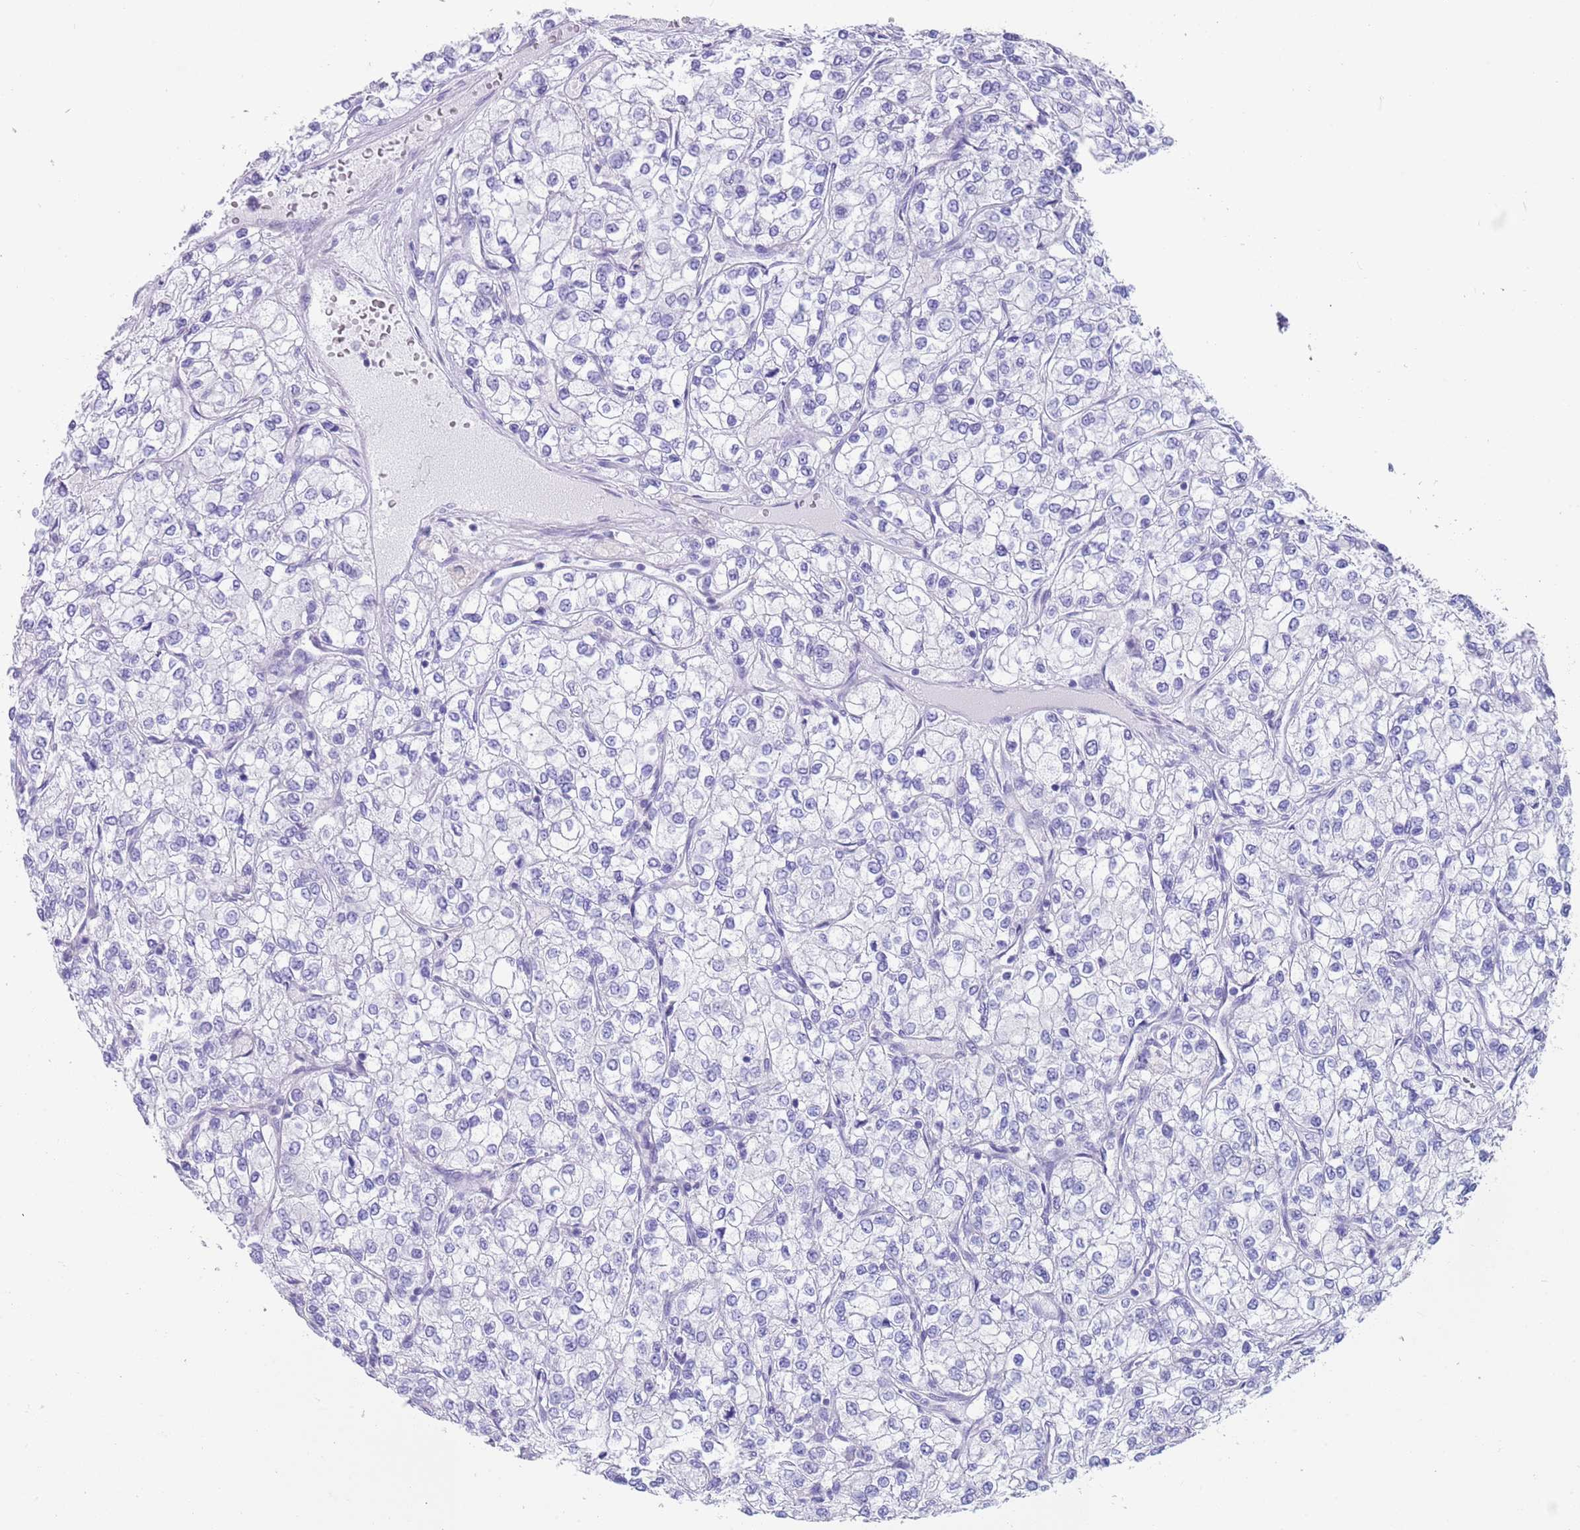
{"staining": {"intensity": "negative", "quantity": "none", "location": "none"}, "tissue": "renal cancer", "cell_type": "Tumor cells", "image_type": "cancer", "snomed": [{"axis": "morphology", "description": "Adenocarcinoma, NOS"}, {"axis": "topography", "description": "Kidney"}], "caption": "The immunohistochemistry (IHC) histopathology image has no significant staining in tumor cells of renal adenocarcinoma tissue.", "gene": "CPXM2", "patient": {"sex": "male", "age": 80}}